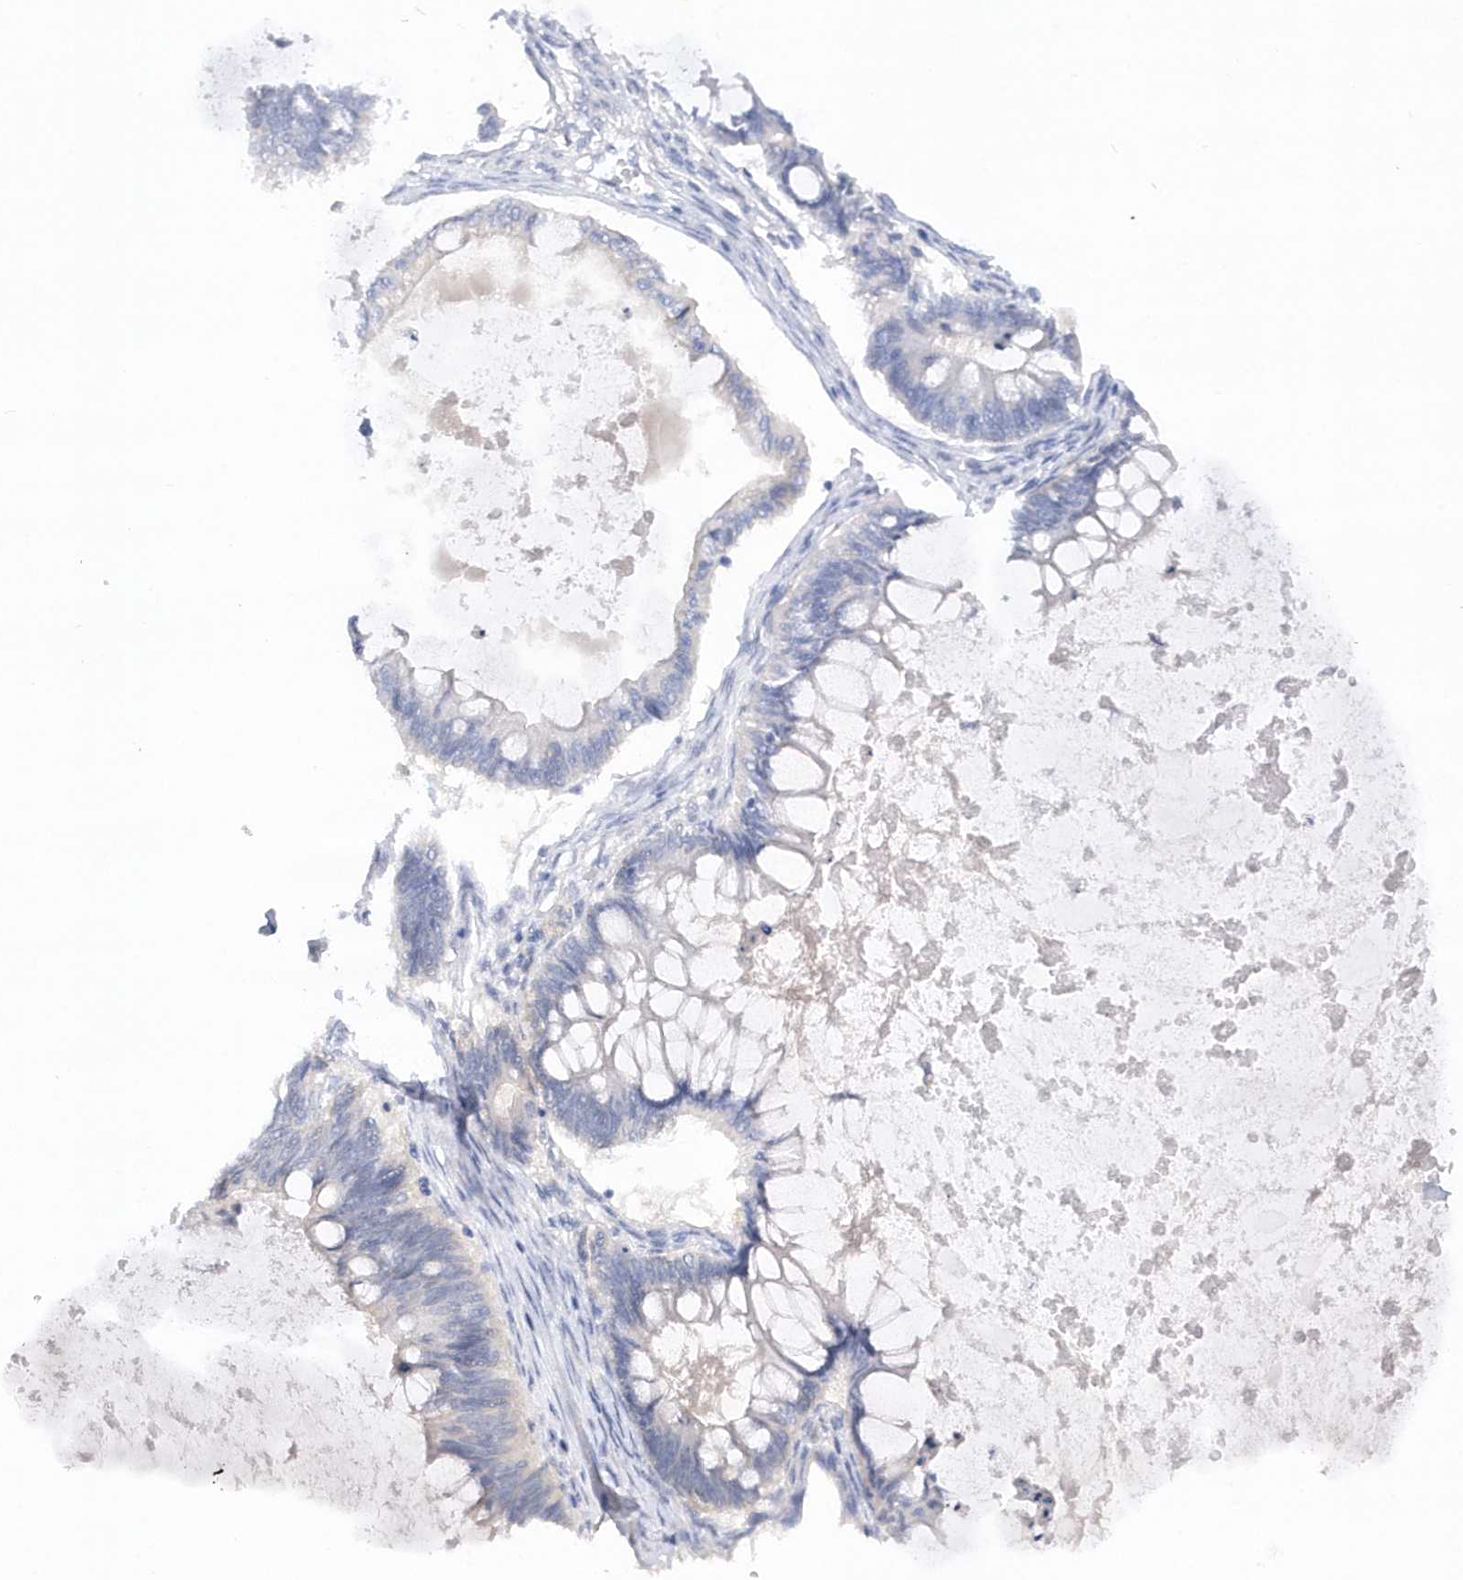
{"staining": {"intensity": "negative", "quantity": "none", "location": "none"}, "tissue": "ovarian cancer", "cell_type": "Tumor cells", "image_type": "cancer", "snomed": [{"axis": "morphology", "description": "Cystadenocarcinoma, mucinous, NOS"}, {"axis": "topography", "description": "Ovary"}], "caption": "High power microscopy image of an immunohistochemistry (IHC) histopathology image of ovarian cancer, revealing no significant positivity in tumor cells.", "gene": "RPE", "patient": {"sex": "female", "age": 61}}